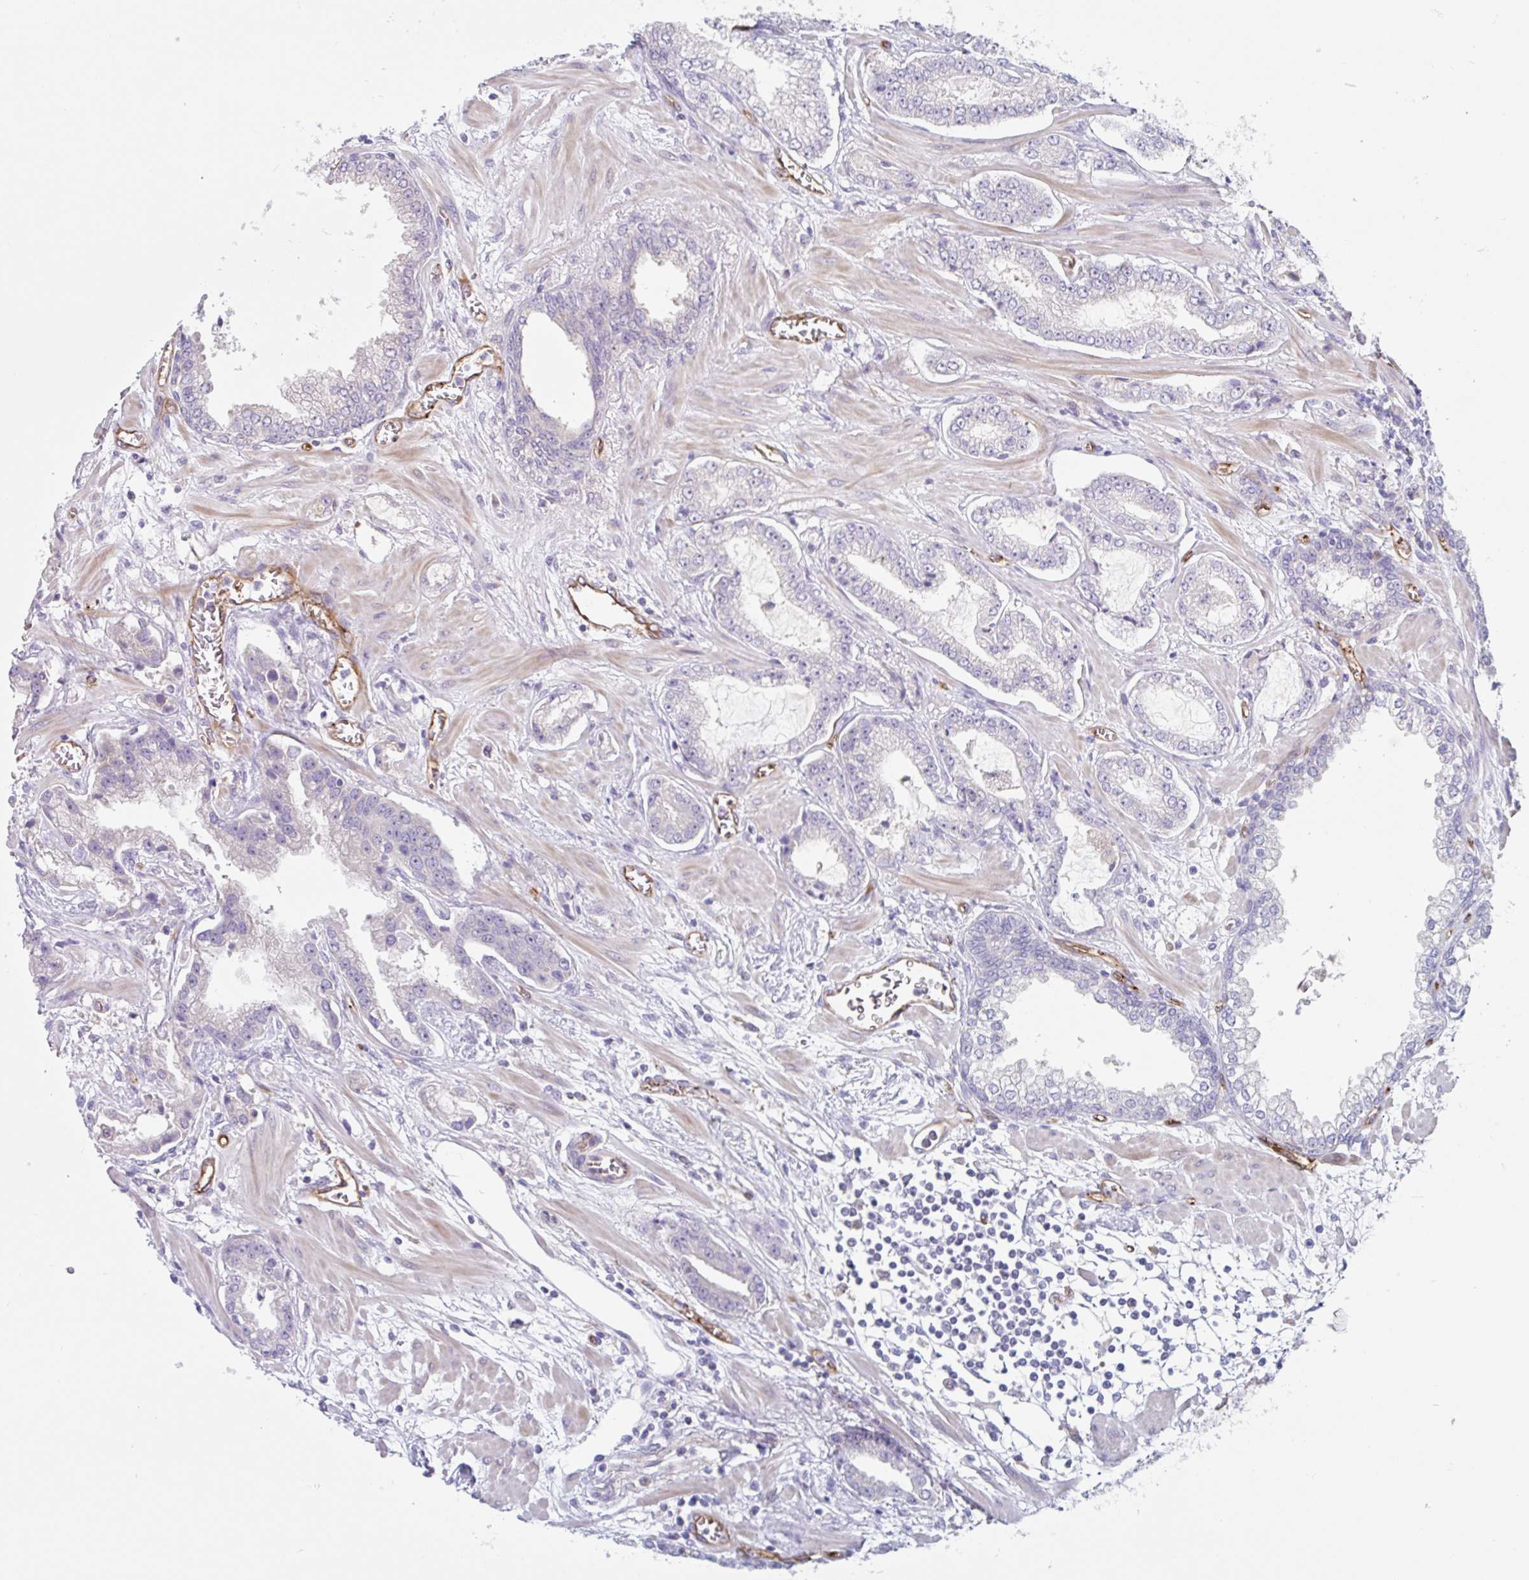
{"staining": {"intensity": "negative", "quantity": "none", "location": "none"}, "tissue": "prostate cancer", "cell_type": "Tumor cells", "image_type": "cancer", "snomed": [{"axis": "morphology", "description": "Adenocarcinoma, Low grade"}, {"axis": "topography", "description": "Prostate"}], "caption": "The image displays no significant expression in tumor cells of prostate cancer. (DAB immunohistochemistry (IHC) visualized using brightfield microscopy, high magnification).", "gene": "EHD4", "patient": {"sex": "male", "age": 62}}